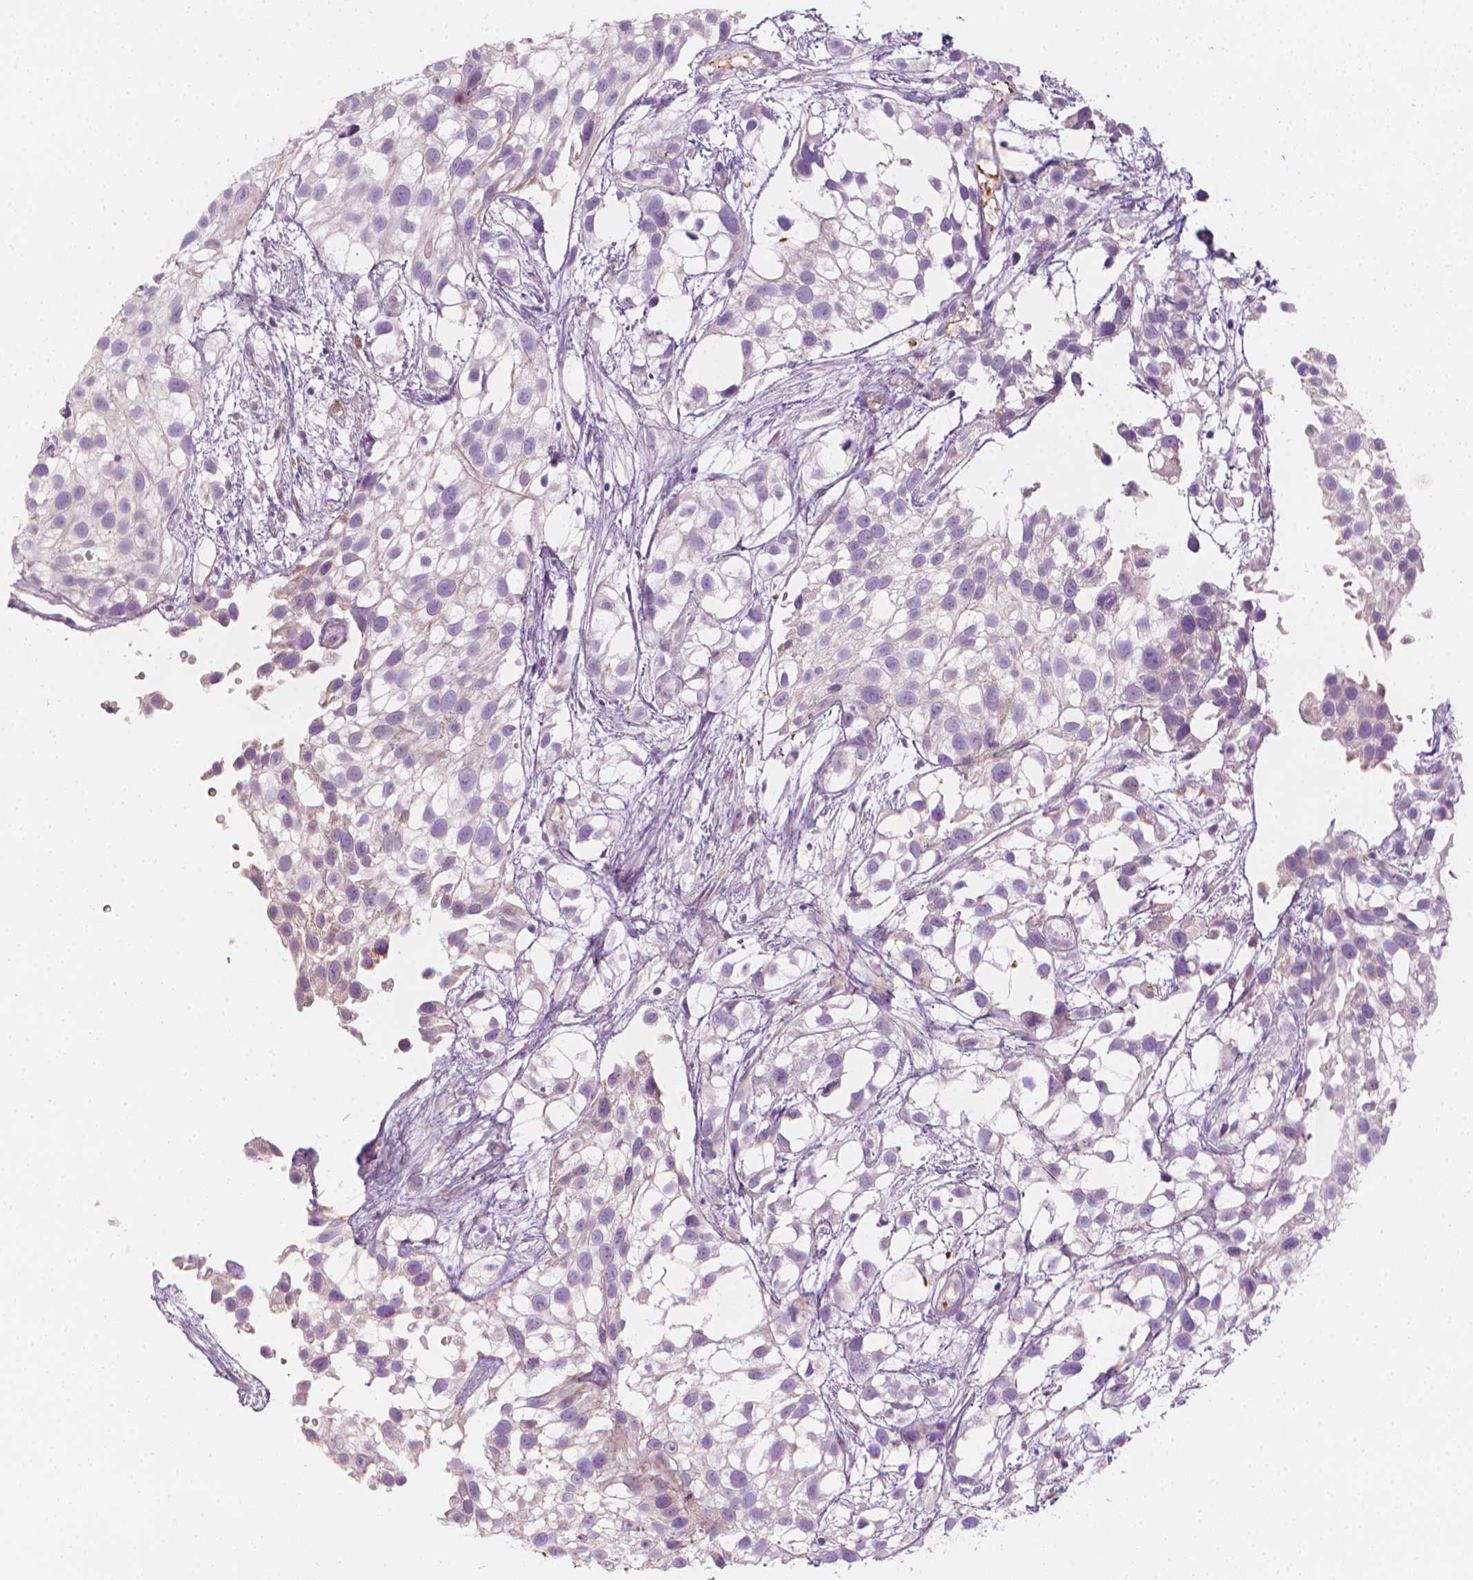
{"staining": {"intensity": "negative", "quantity": "none", "location": "none"}, "tissue": "urothelial cancer", "cell_type": "Tumor cells", "image_type": "cancer", "snomed": [{"axis": "morphology", "description": "Urothelial carcinoma, High grade"}, {"axis": "topography", "description": "Urinary bladder"}], "caption": "Histopathology image shows no protein expression in tumor cells of urothelial cancer tissue.", "gene": "CES1", "patient": {"sex": "male", "age": 56}}